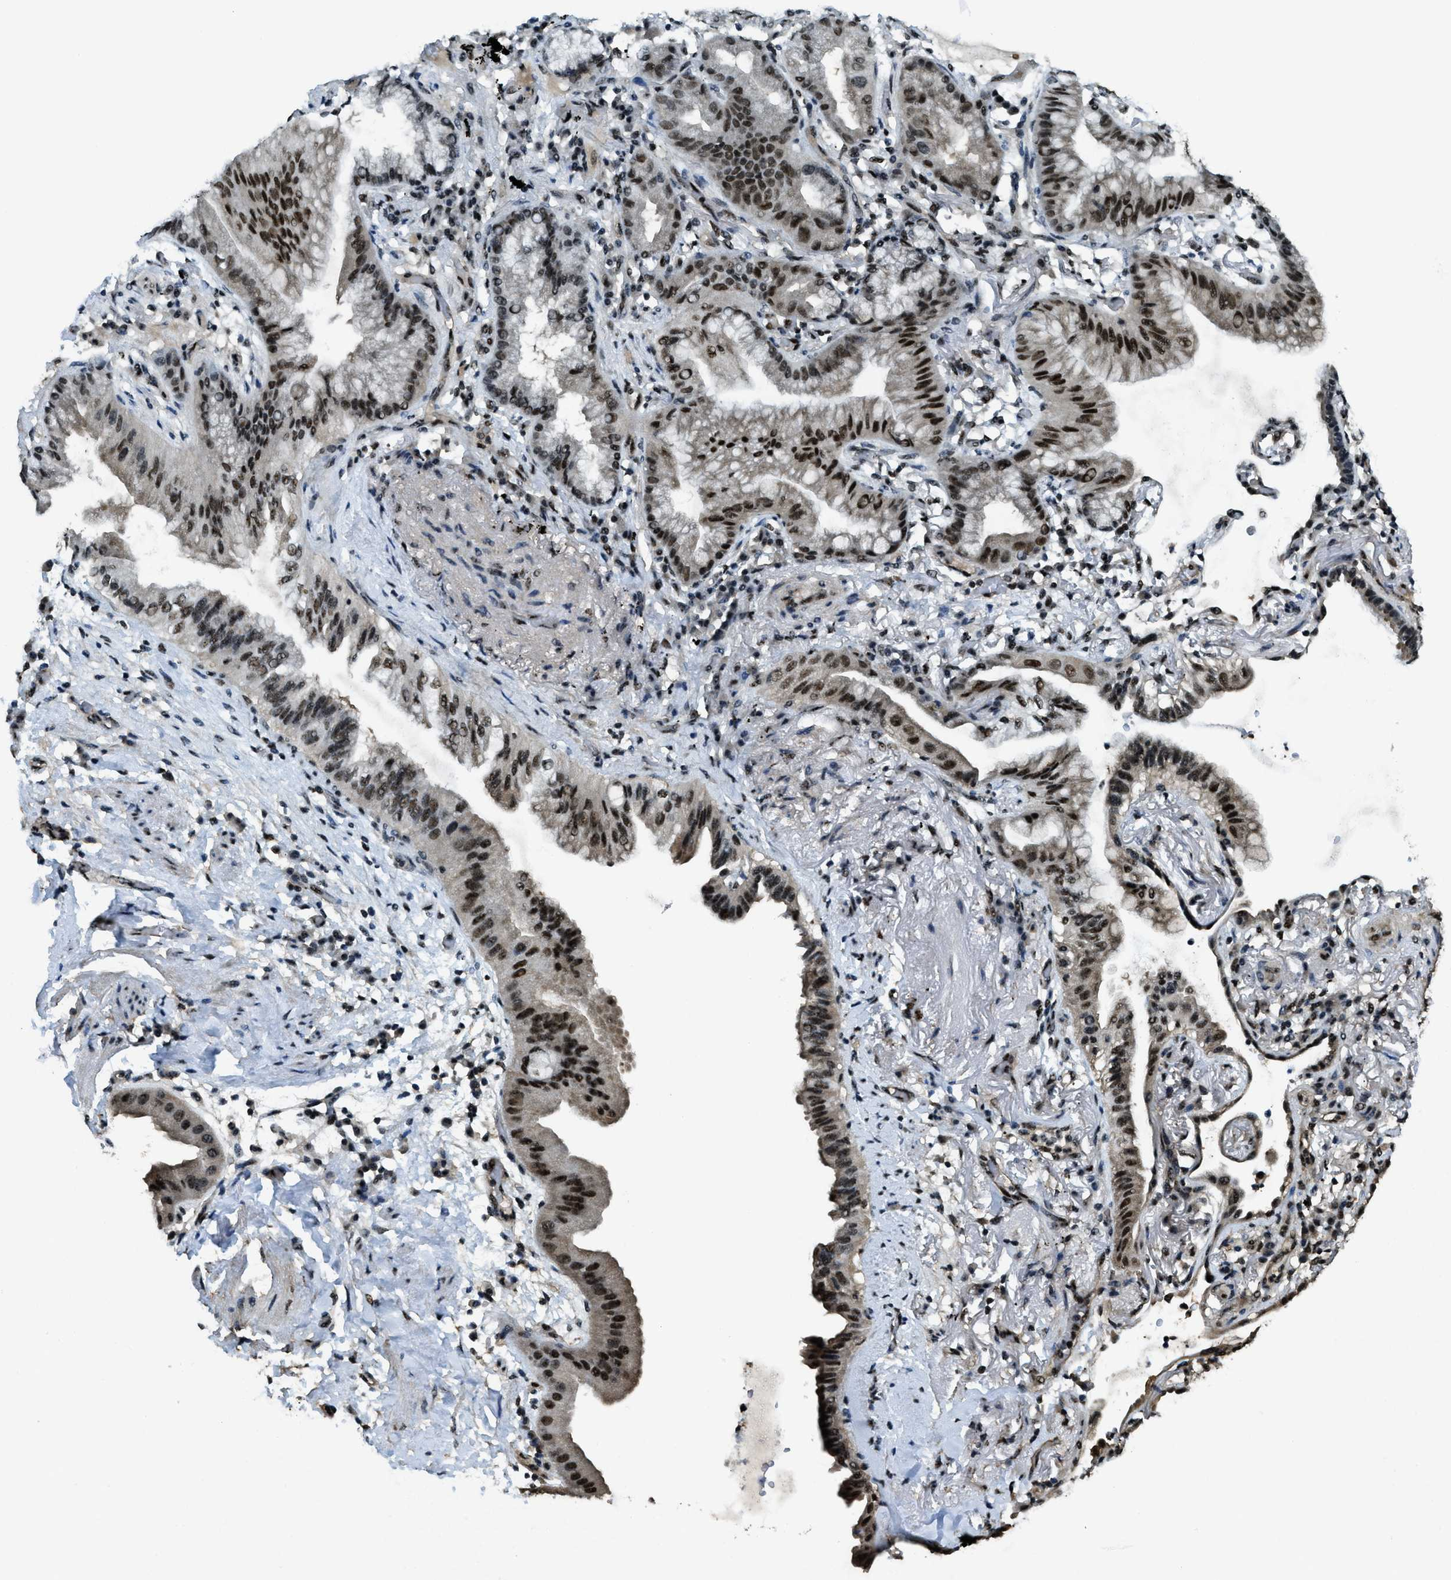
{"staining": {"intensity": "strong", "quantity": ">75%", "location": "nuclear"}, "tissue": "lung cancer", "cell_type": "Tumor cells", "image_type": "cancer", "snomed": [{"axis": "morphology", "description": "Normal tissue, NOS"}, {"axis": "morphology", "description": "Adenocarcinoma, NOS"}, {"axis": "topography", "description": "Bronchus"}, {"axis": "topography", "description": "Lung"}], "caption": "The immunohistochemical stain highlights strong nuclear staining in tumor cells of lung cancer tissue.", "gene": "SP100", "patient": {"sex": "female", "age": 70}}